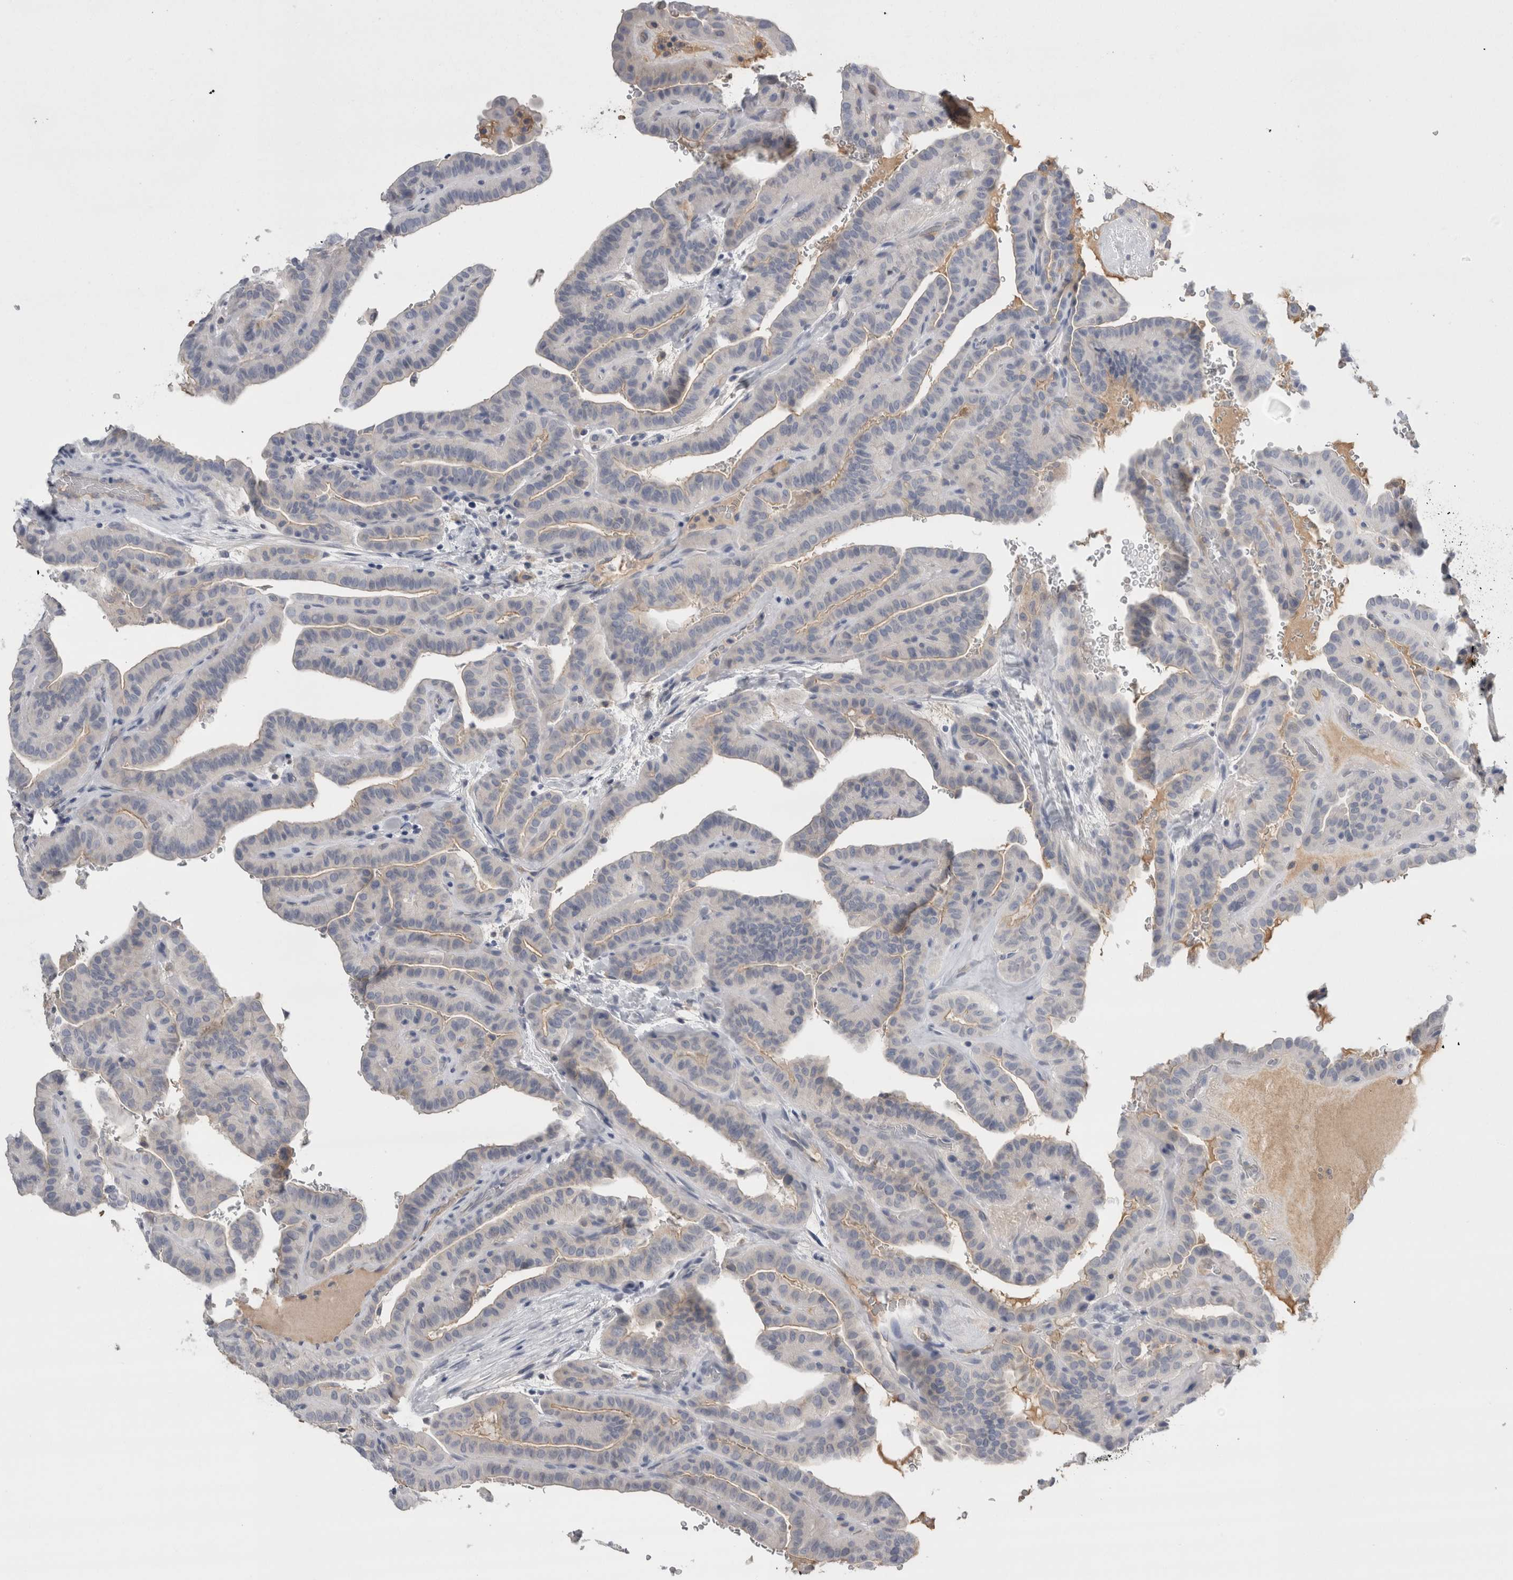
{"staining": {"intensity": "negative", "quantity": "none", "location": "none"}, "tissue": "thyroid cancer", "cell_type": "Tumor cells", "image_type": "cancer", "snomed": [{"axis": "morphology", "description": "Papillary adenocarcinoma, NOS"}, {"axis": "topography", "description": "Thyroid gland"}], "caption": "A photomicrograph of human thyroid cancer is negative for staining in tumor cells. Brightfield microscopy of immunohistochemistry (IHC) stained with DAB (brown) and hematoxylin (blue), captured at high magnification.", "gene": "REG1A", "patient": {"sex": "male", "age": 77}}